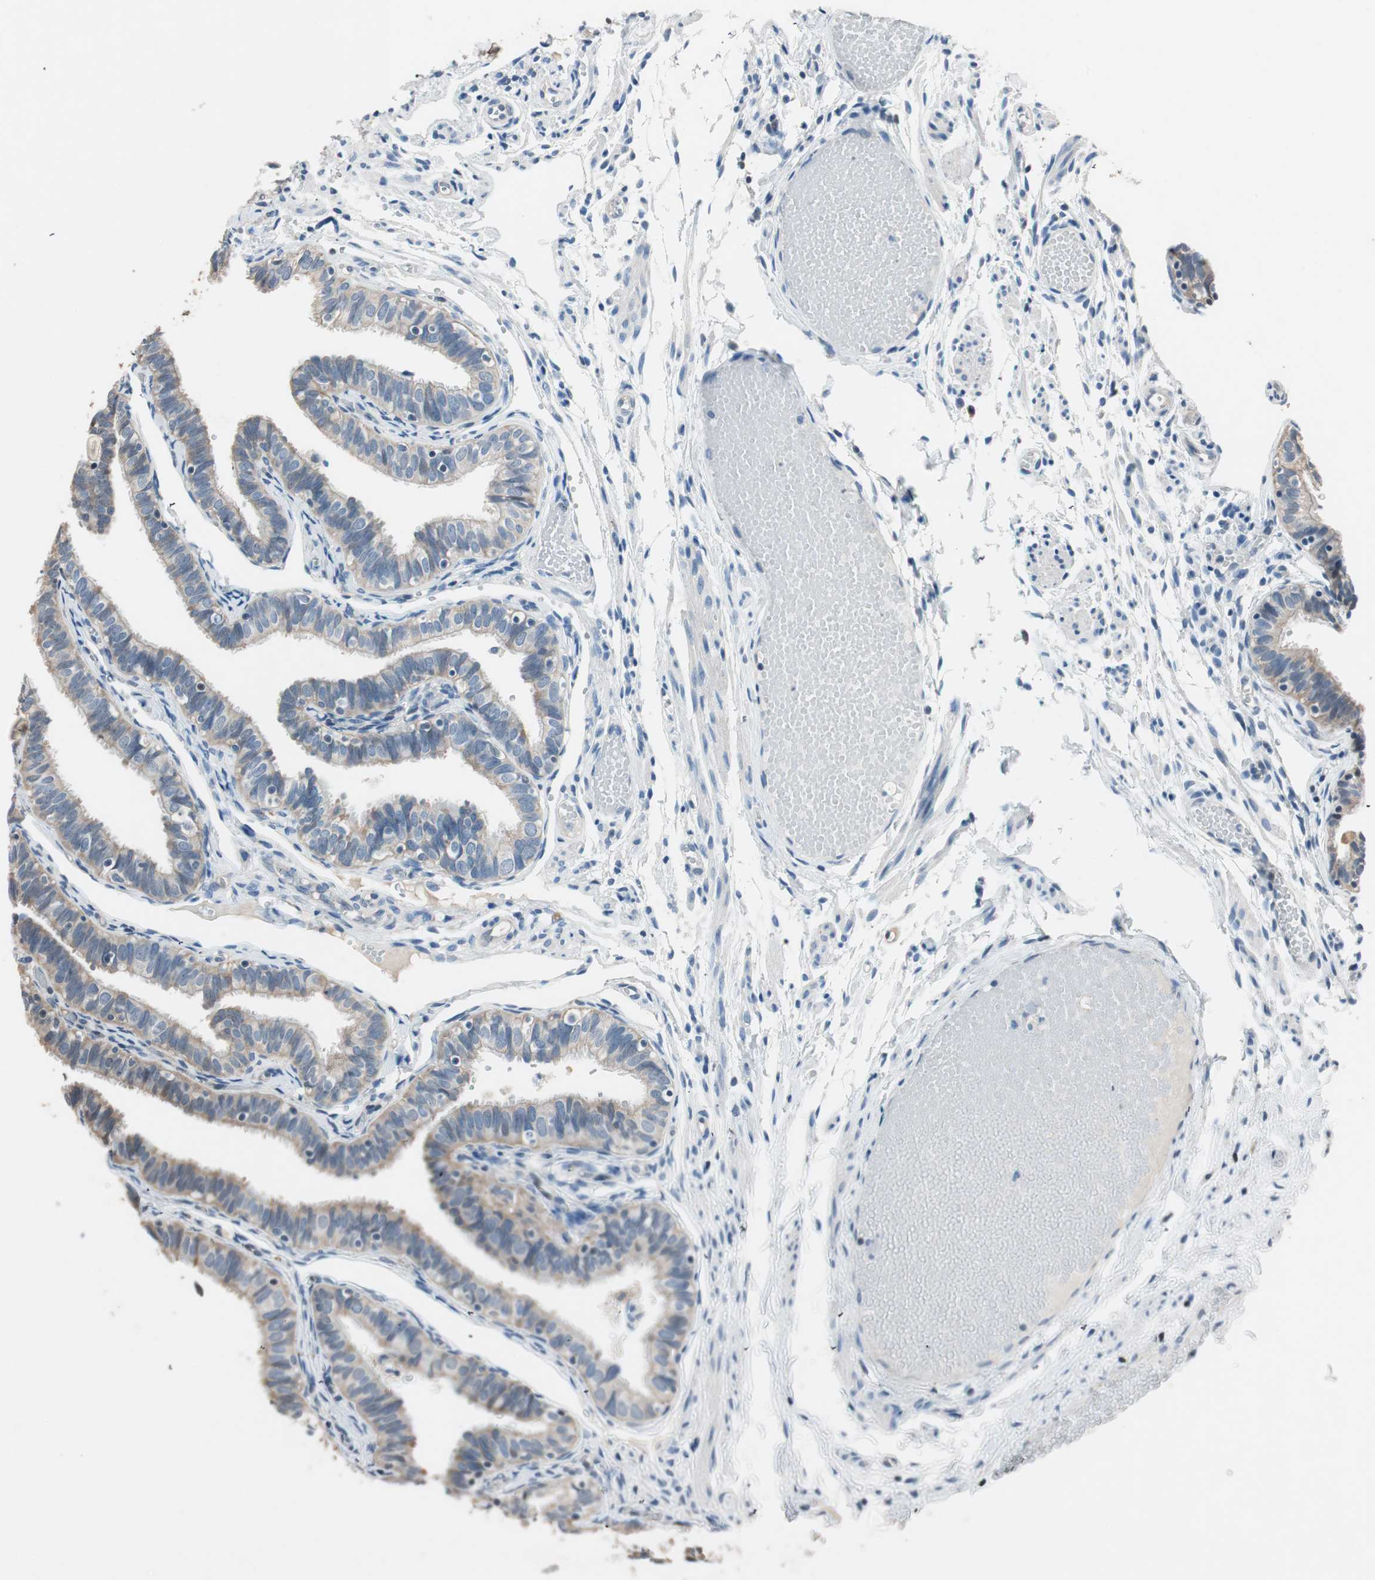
{"staining": {"intensity": "weak", "quantity": ">75%", "location": "cytoplasmic/membranous"}, "tissue": "fallopian tube", "cell_type": "Glandular cells", "image_type": "normal", "snomed": [{"axis": "morphology", "description": "Normal tissue, NOS"}, {"axis": "topography", "description": "Fallopian tube"}], "caption": "IHC (DAB) staining of benign human fallopian tube displays weak cytoplasmic/membranous protein positivity in about >75% of glandular cells.", "gene": "SERPINB5", "patient": {"sex": "female", "age": 46}}